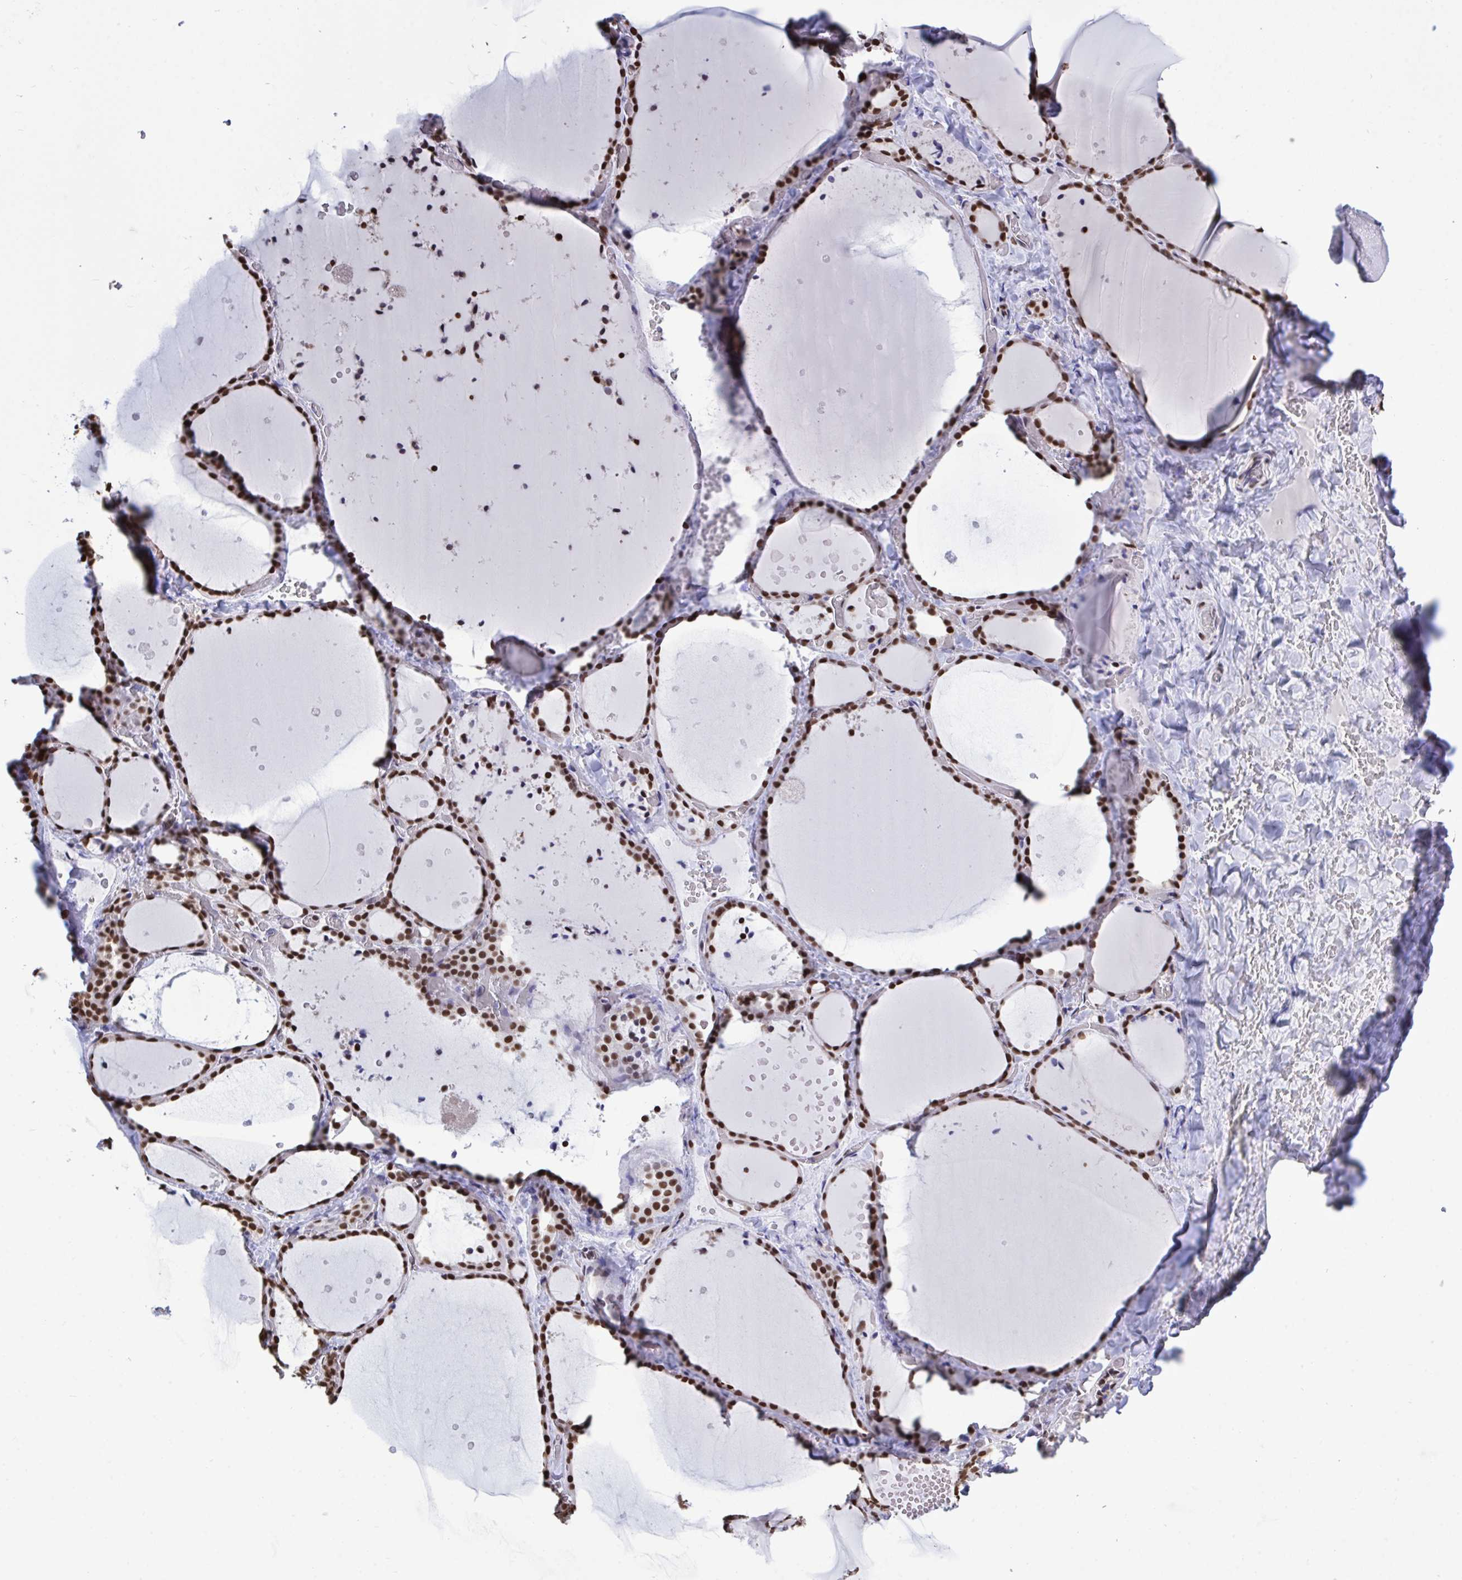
{"staining": {"intensity": "strong", "quantity": ">75%", "location": "nuclear"}, "tissue": "thyroid gland", "cell_type": "Glandular cells", "image_type": "normal", "snomed": [{"axis": "morphology", "description": "Normal tissue, NOS"}, {"axis": "topography", "description": "Thyroid gland"}], "caption": "Glandular cells display strong nuclear expression in about >75% of cells in normal thyroid gland.", "gene": "HNRNPDL", "patient": {"sex": "female", "age": 36}}